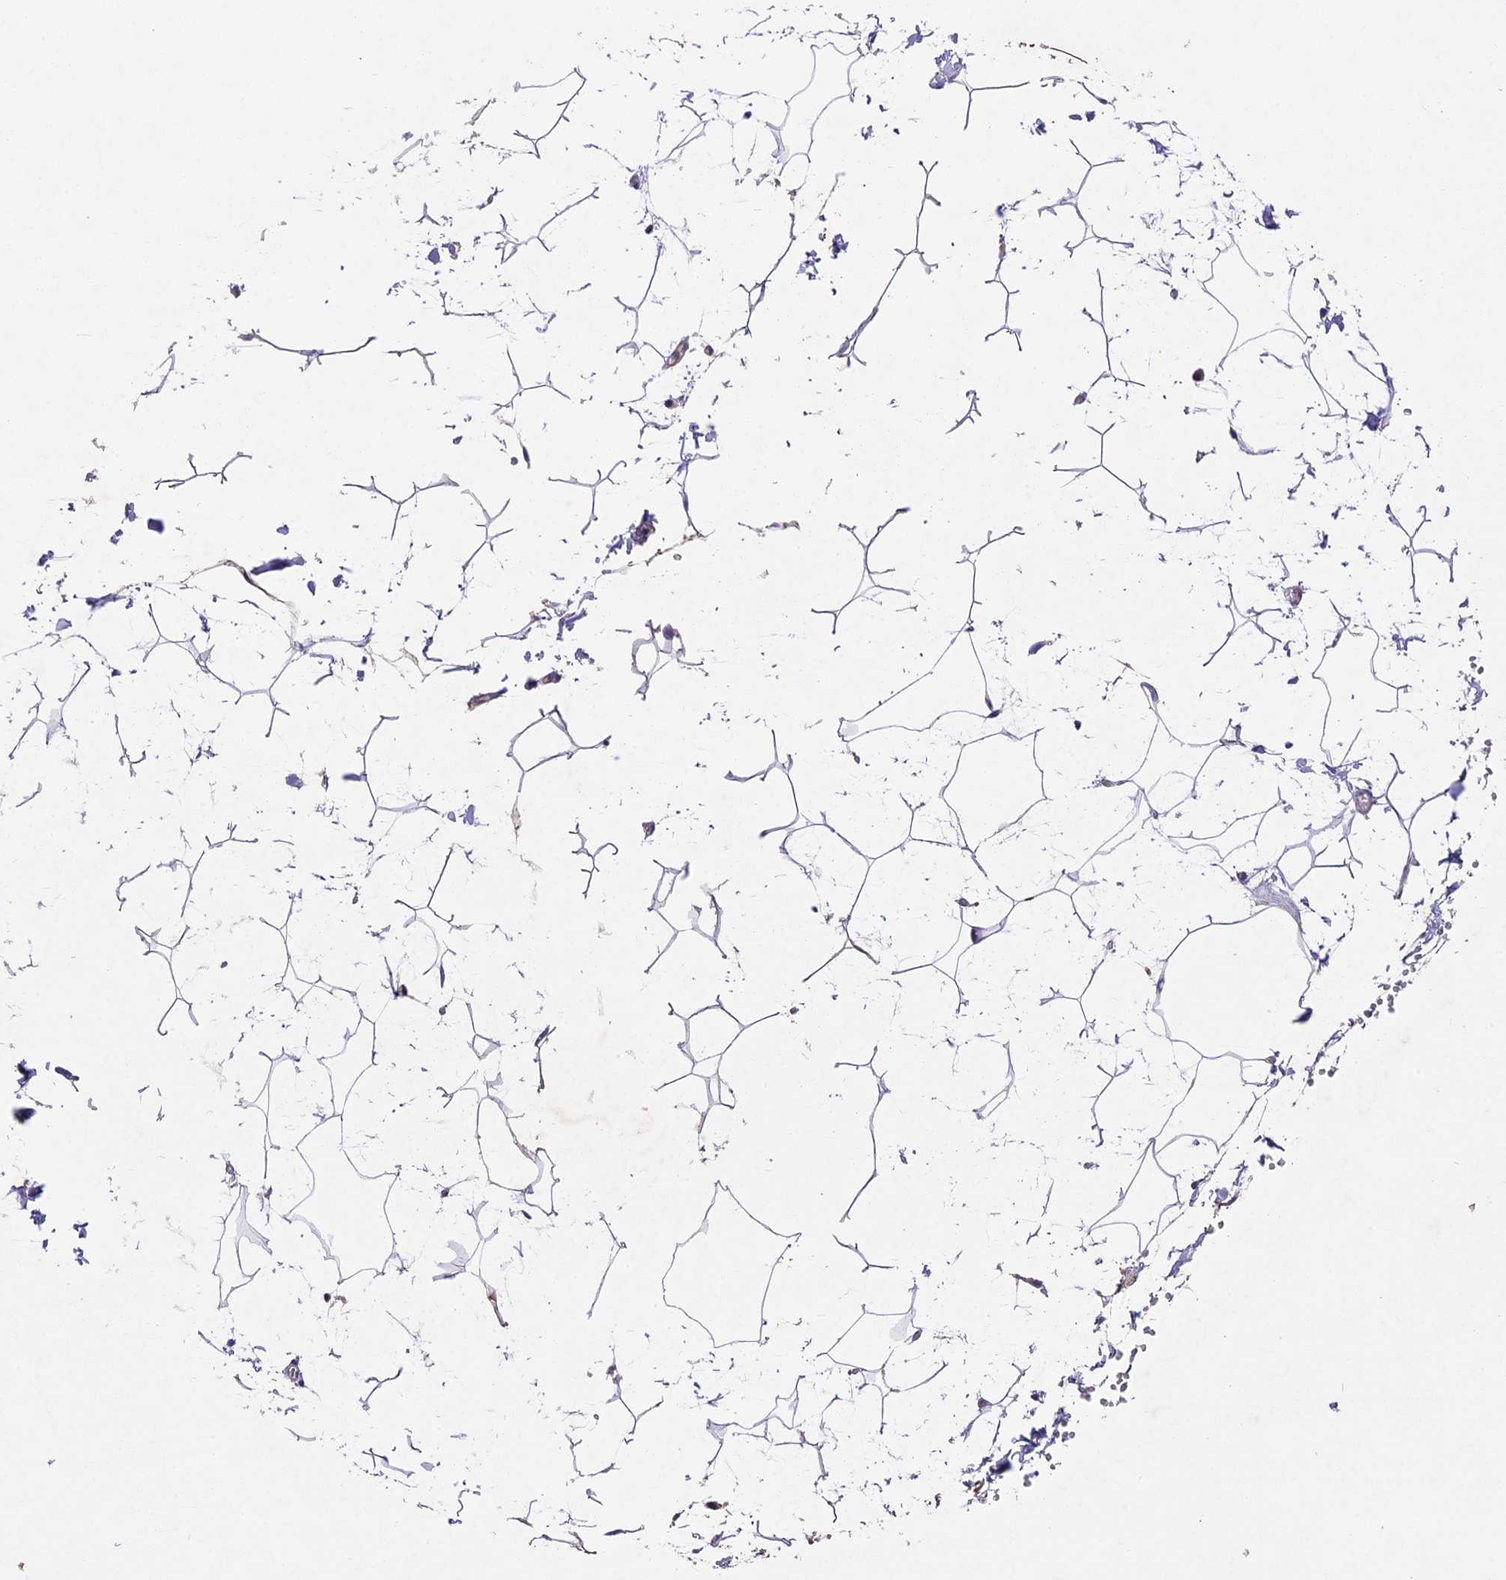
{"staining": {"intensity": "negative", "quantity": "none", "location": "none"}, "tissue": "adipose tissue", "cell_type": "Adipocytes", "image_type": "normal", "snomed": [{"axis": "morphology", "description": "Normal tissue, NOS"}, {"axis": "topography", "description": "Gallbladder"}, {"axis": "topography", "description": "Peripheral nerve tissue"}], "caption": "Micrograph shows no protein expression in adipocytes of benign adipose tissue.", "gene": "PMPCB", "patient": {"sex": "male", "age": 38}}